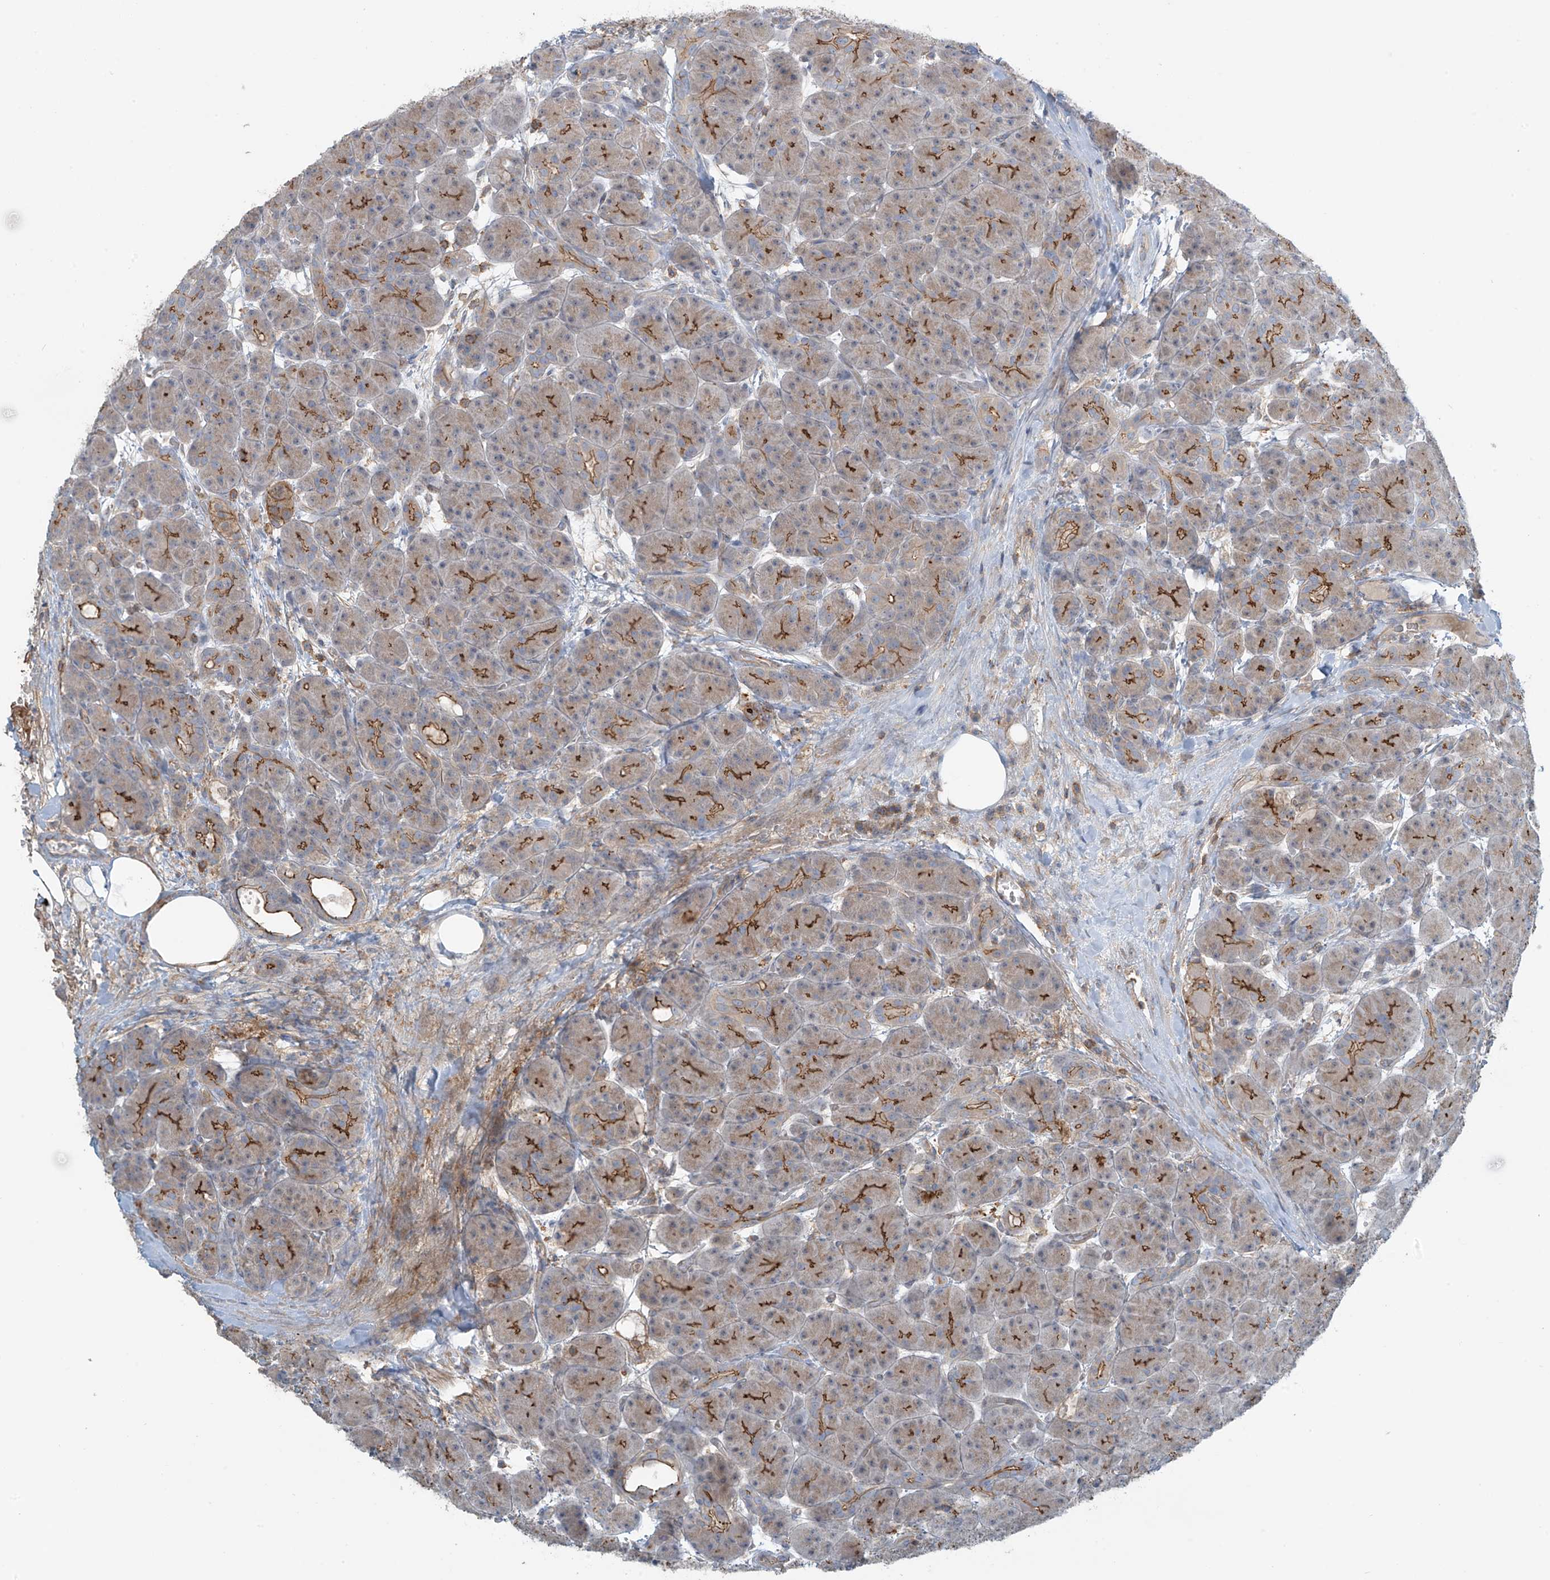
{"staining": {"intensity": "moderate", "quantity": "25%-75%", "location": "cytoplasmic/membranous"}, "tissue": "pancreas", "cell_type": "Exocrine glandular cells", "image_type": "normal", "snomed": [{"axis": "morphology", "description": "Normal tissue, NOS"}, {"axis": "topography", "description": "Pancreas"}], "caption": "DAB (3,3'-diaminobenzidine) immunohistochemical staining of normal human pancreas exhibits moderate cytoplasmic/membranous protein expression in about 25%-75% of exocrine glandular cells. The protein is stained brown, and the nuclei are stained in blue (DAB (3,3'-diaminobenzidine) IHC with brightfield microscopy, high magnification).", "gene": "SLC9A2", "patient": {"sex": "male", "age": 63}}